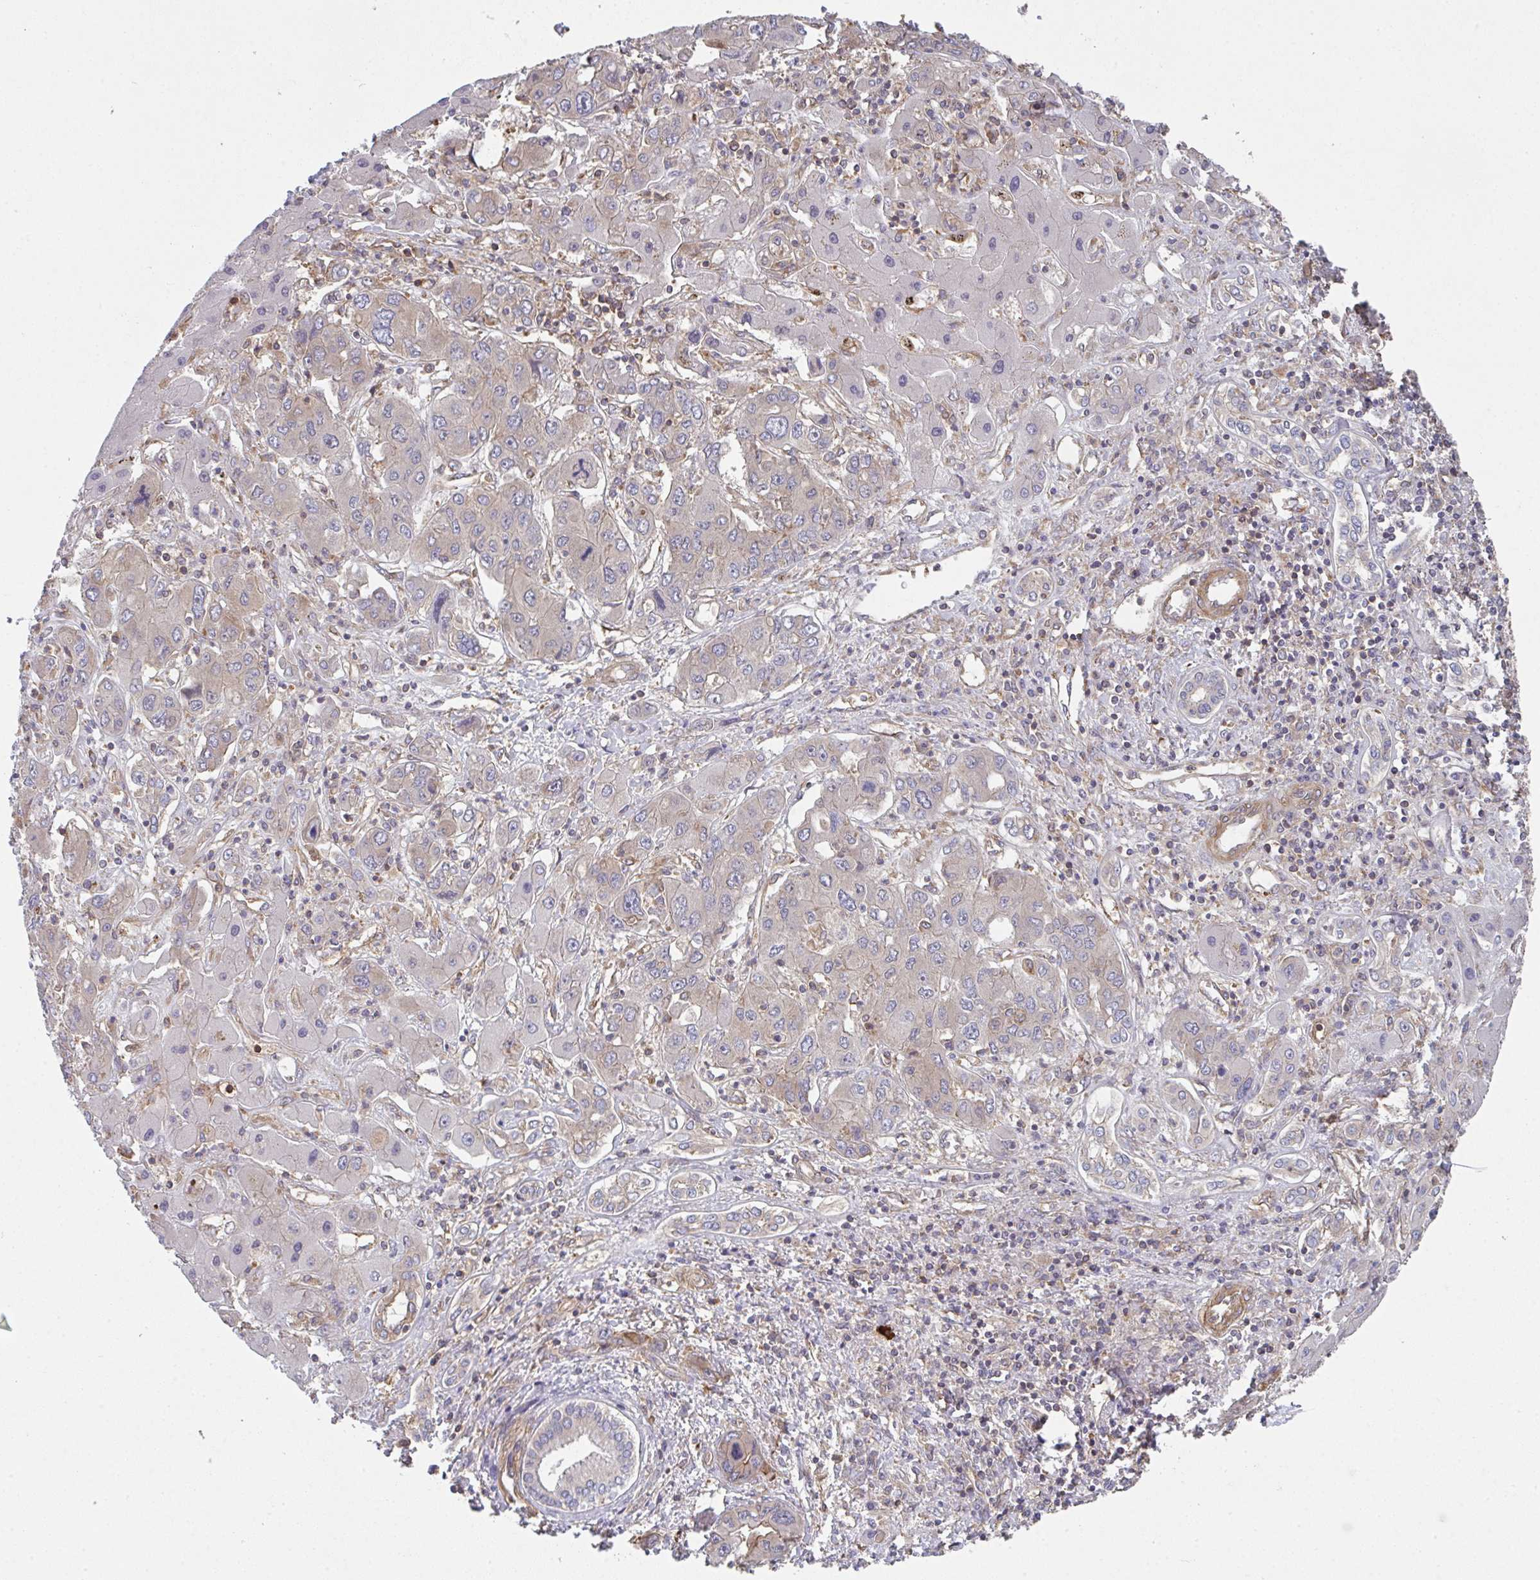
{"staining": {"intensity": "weak", "quantity": "<25%", "location": "cytoplasmic/membranous"}, "tissue": "liver cancer", "cell_type": "Tumor cells", "image_type": "cancer", "snomed": [{"axis": "morphology", "description": "Cholangiocarcinoma"}, {"axis": "topography", "description": "Liver"}], "caption": "DAB immunohistochemical staining of liver cholangiocarcinoma reveals no significant positivity in tumor cells.", "gene": "TMEM229A", "patient": {"sex": "male", "age": 67}}